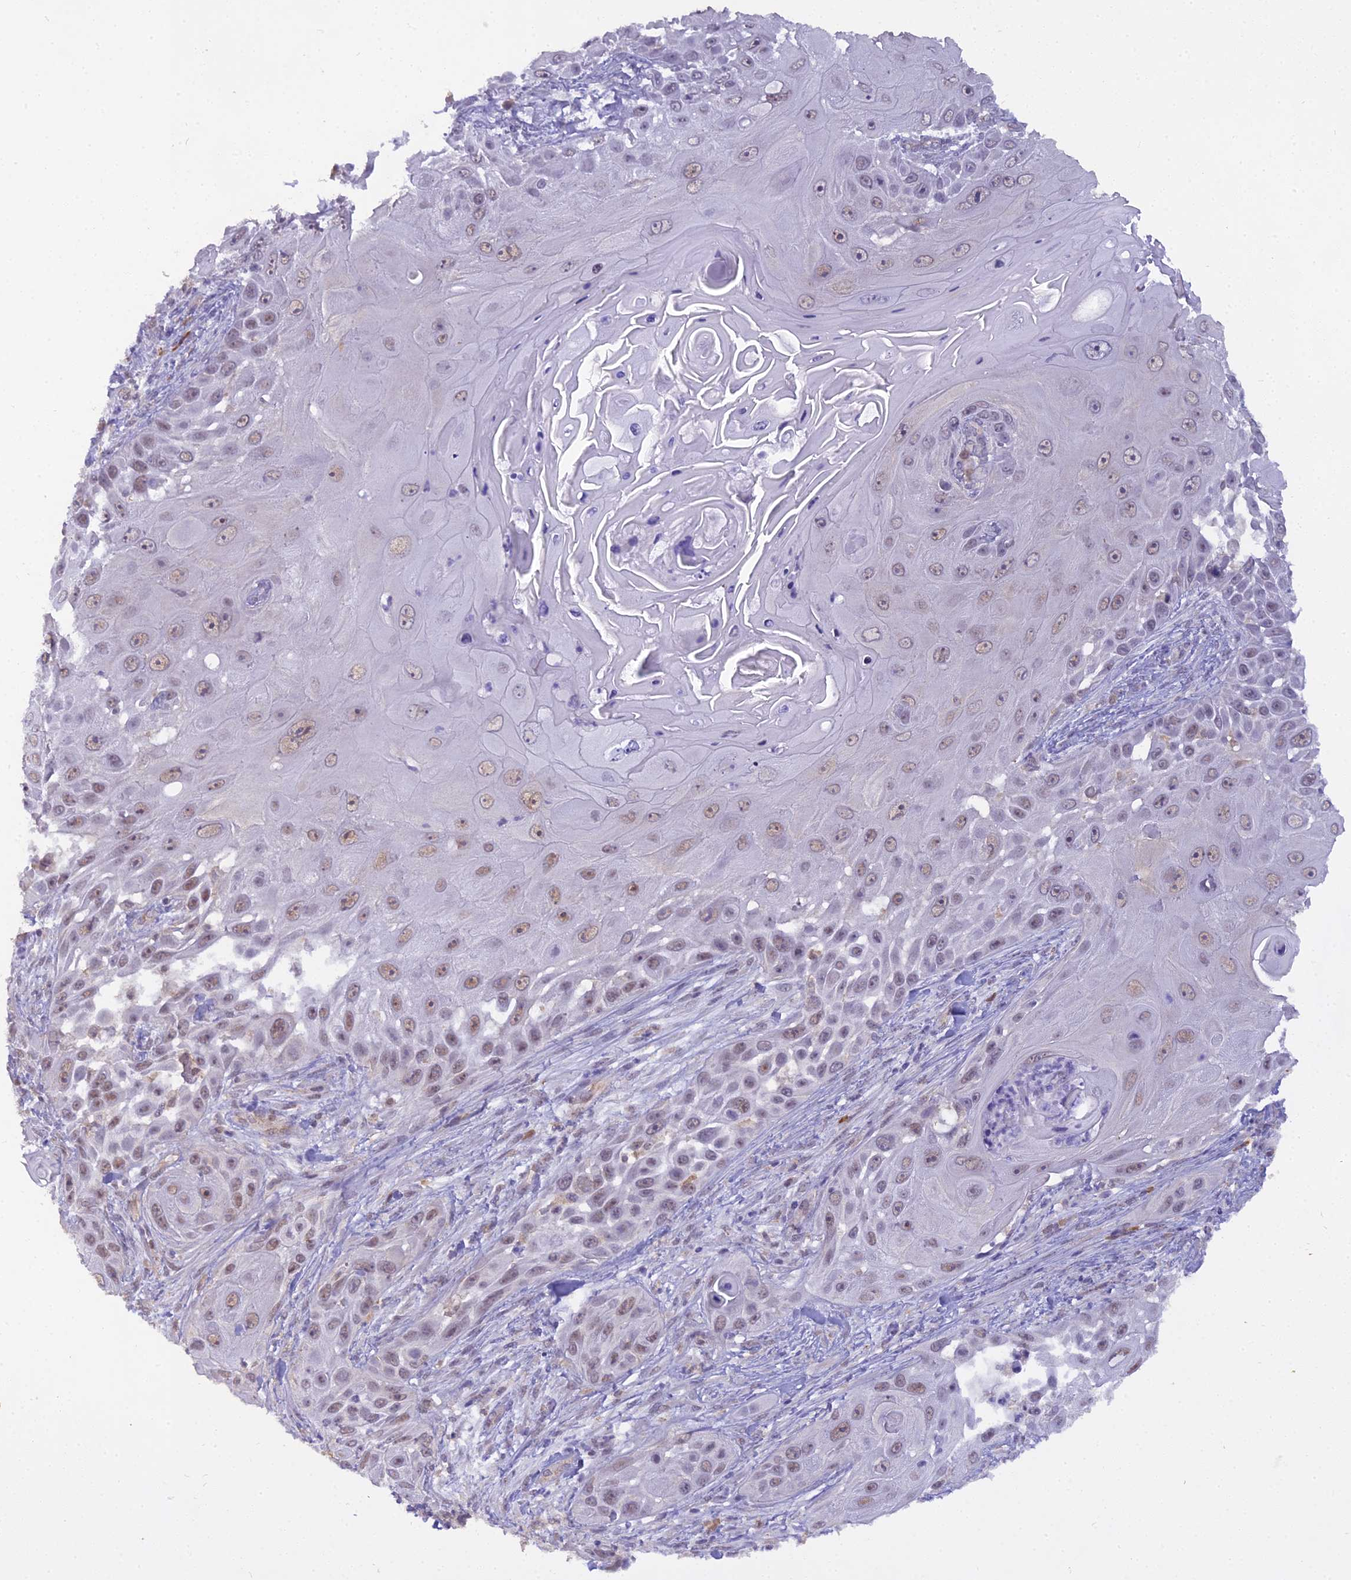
{"staining": {"intensity": "weak", "quantity": "25%-75%", "location": "nuclear"}, "tissue": "skin cancer", "cell_type": "Tumor cells", "image_type": "cancer", "snomed": [{"axis": "morphology", "description": "Squamous cell carcinoma, NOS"}, {"axis": "topography", "description": "Skin"}], "caption": "Squamous cell carcinoma (skin) stained for a protein reveals weak nuclear positivity in tumor cells.", "gene": "BLNK", "patient": {"sex": "female", "age": 44}}